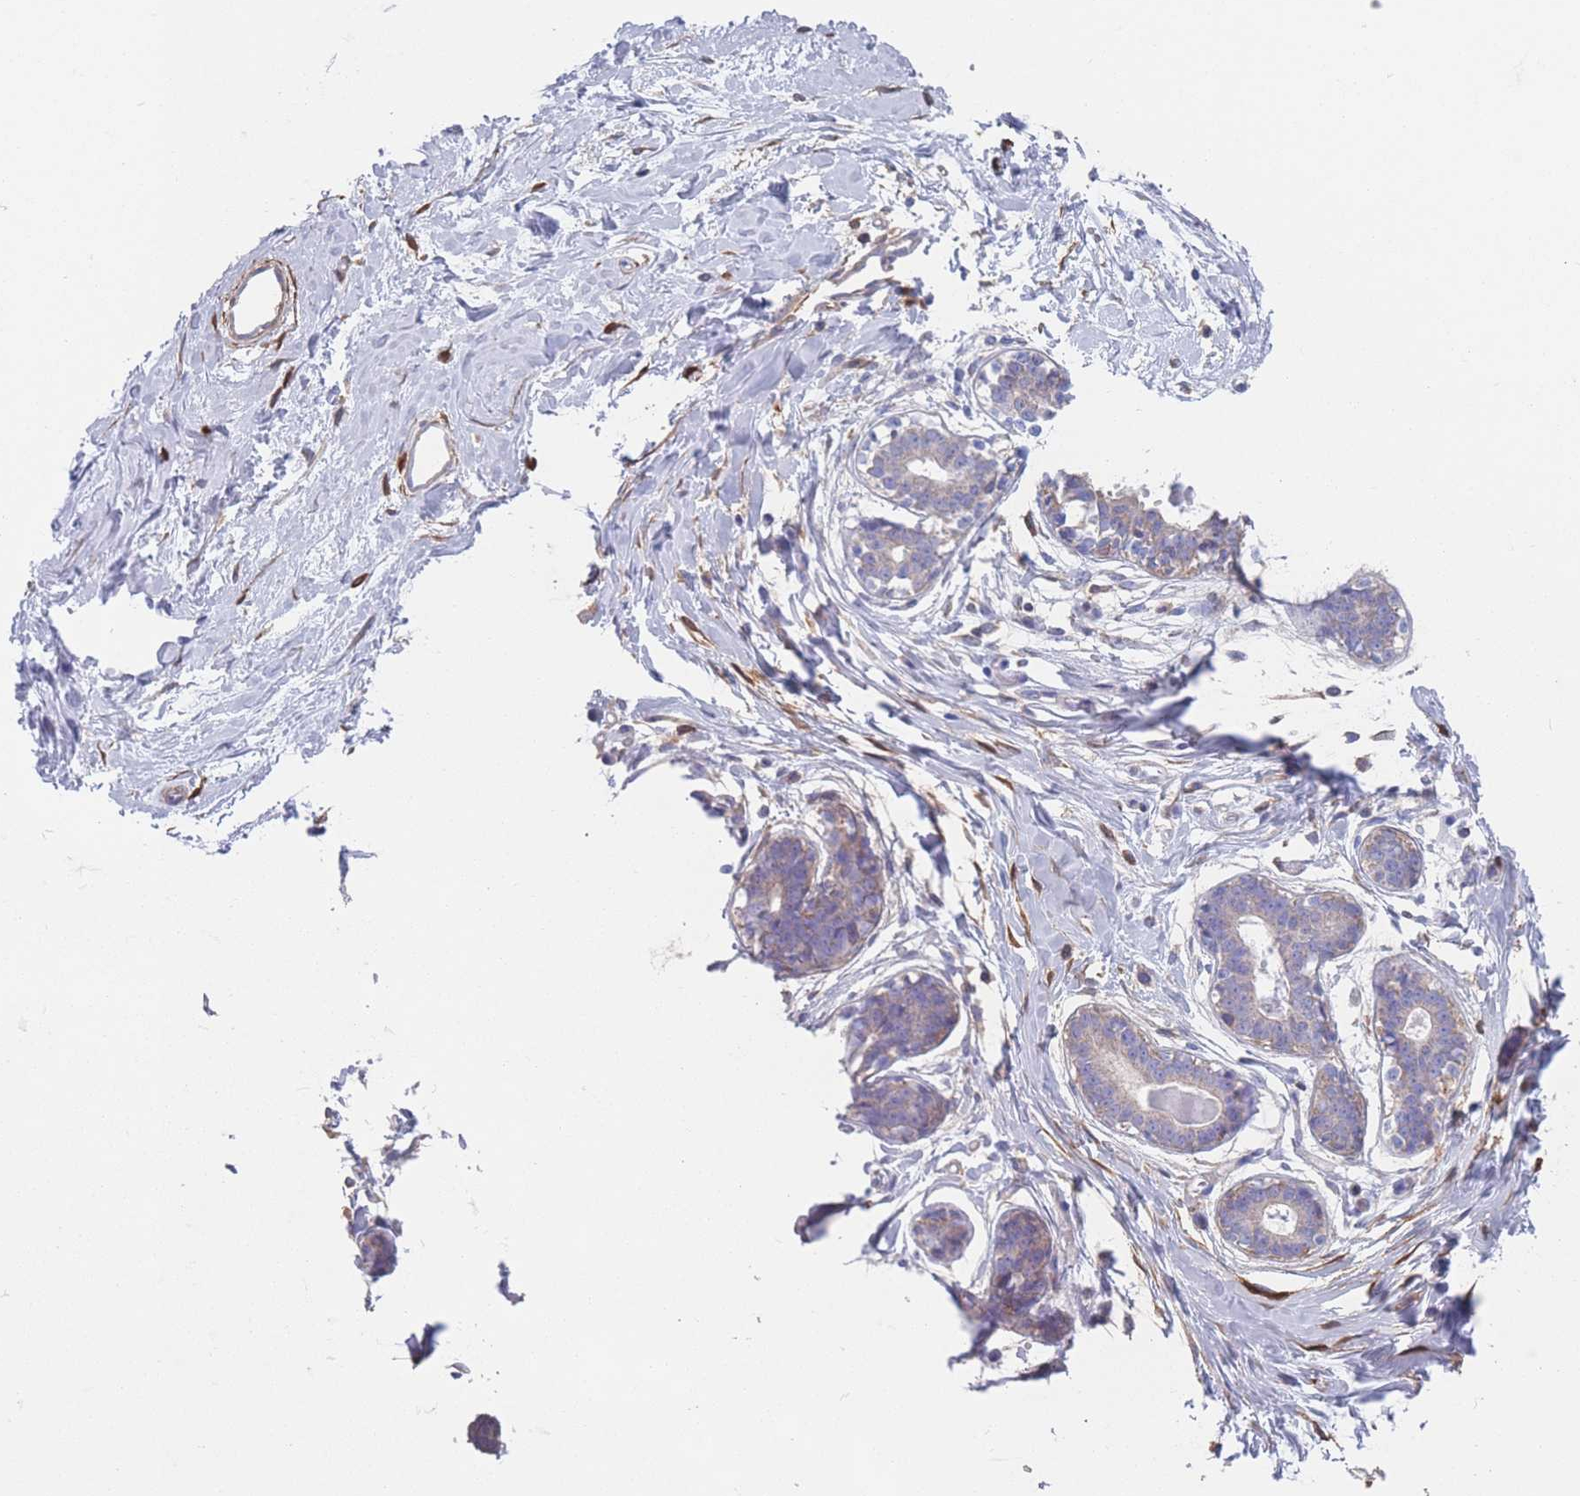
{"staining": {"intensity": "moderate", "quantity": ">75%", "location": "cytoplasmic/membranous"}, "tissue": "breast", "cell_type": "Adipocytes", "image_type": "normal", "snomed": [{"axis": "morphology", "description": "Normal tissue, NOS"}, {"axis": "topography", "description": "Breast"}], "caption": "Immunohistochemistry staining of normal breast, which displays medium levels of moderate cytoplasmic/membranous positivity in about >75% of adipocytes indicating moderate cytoplasmic/membranous protein expression. The staining was performed using DAB (3,3'-diaminobenzidine) (brown) for protein detection and nuclei were counterstained in hematoxylin (blue).", "gene": "ADH1A", "patient": {"sex": "female", "age": 45}}